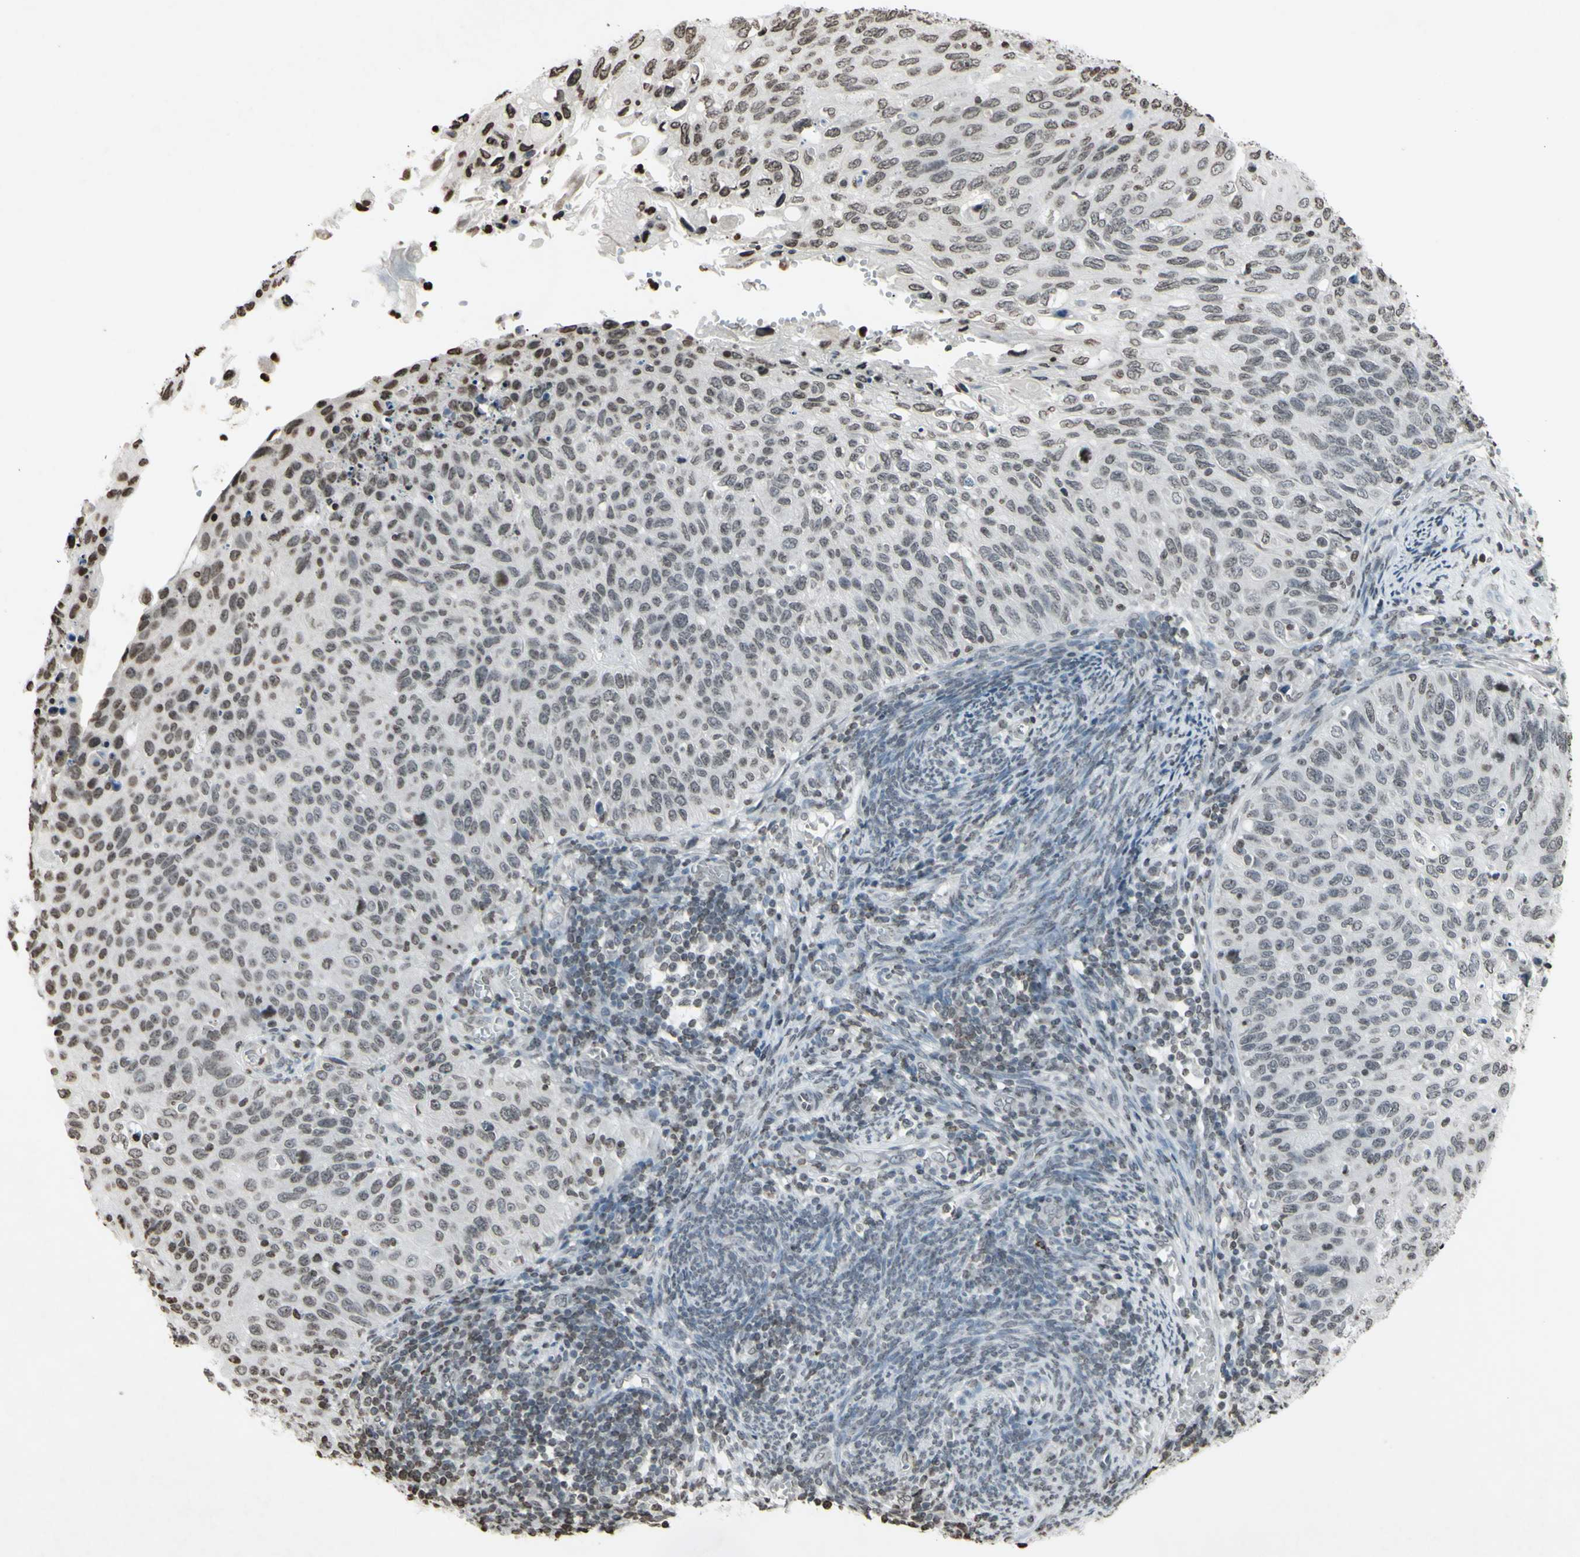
{"staining": {"intensity": "negative", "quantity": "none", "location": "none"}, "tissue": "cervical cancer", "cell_type": "Tumor cells", "image_type": "cancer", "snomed": [{"axis": "morphology", "description": "Squamous cell carcinoma, NOS"}, {"axis": "topography", "description": "Cervix"}], "caption": "Human squamous cell carcinoma (cervical) stained for a protein using IHC reveals no staining in tumor cells.", "gene": "CD79B", "patient": {"sex": "female", "age": 70}}